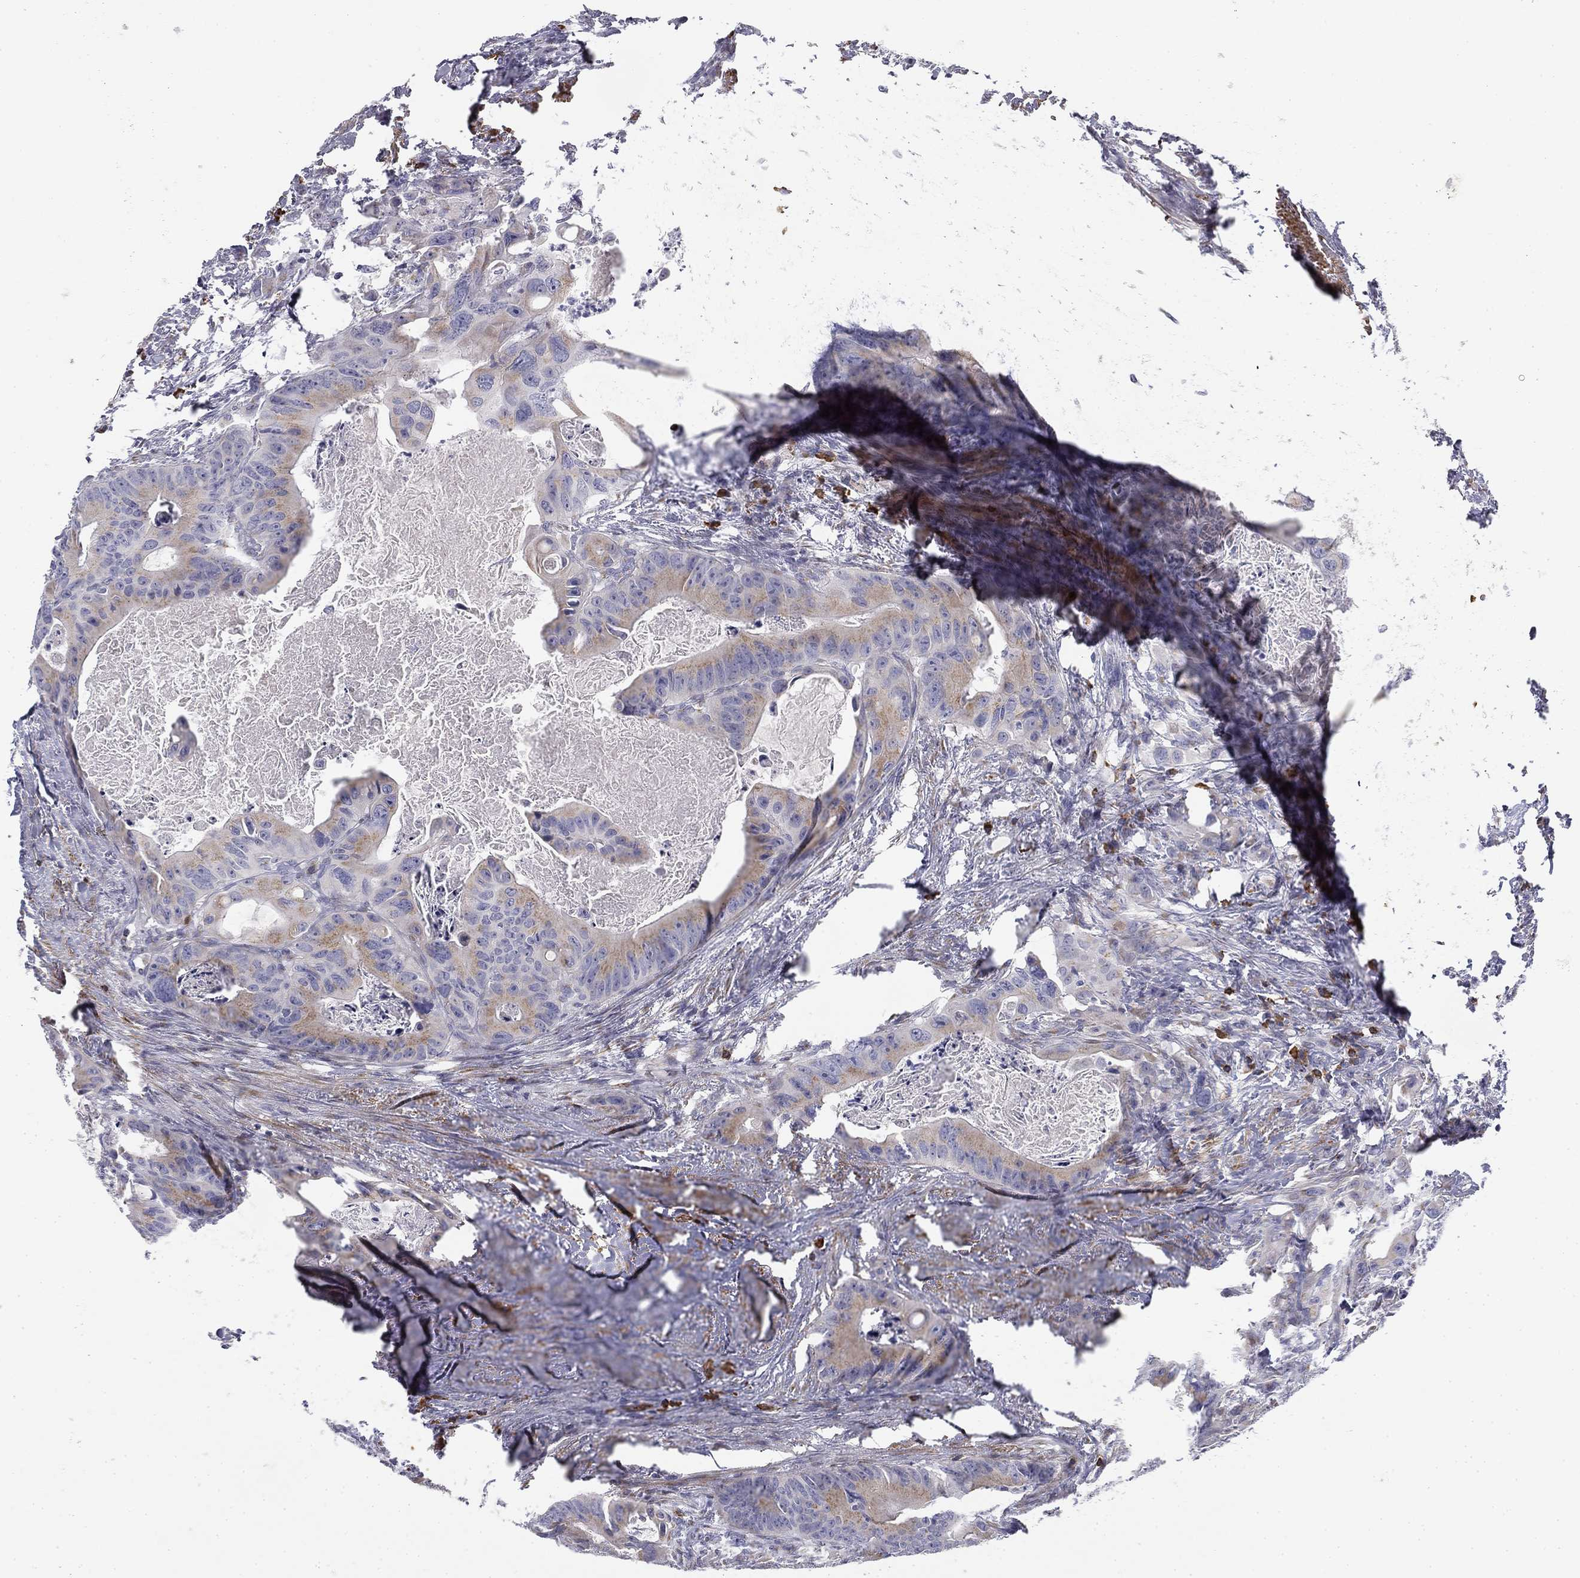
{"staining": {"intensity": "moderate", "quantity": "<25%", "location": "cytoplasmic/membranous"}, "tissue": "colorectal cancer", "cell_type": "Tumor cells", "image_type": "cancer", "snomed": [{"axis": "morphology", "description": "Adenocarcinoma, NOS"}, {"axis": "topography", "description": "Rectum"}], "caption": "Immunohistochemistry (DAB (3,3'-diaminobenzidine)) staining of human colorectal cancer reveals moderate cytoplasmic/membranous protein staining in about <25% of tumor cells.", "gene": "TRAT1", "patient": {"sex": "male", "age": 64}}